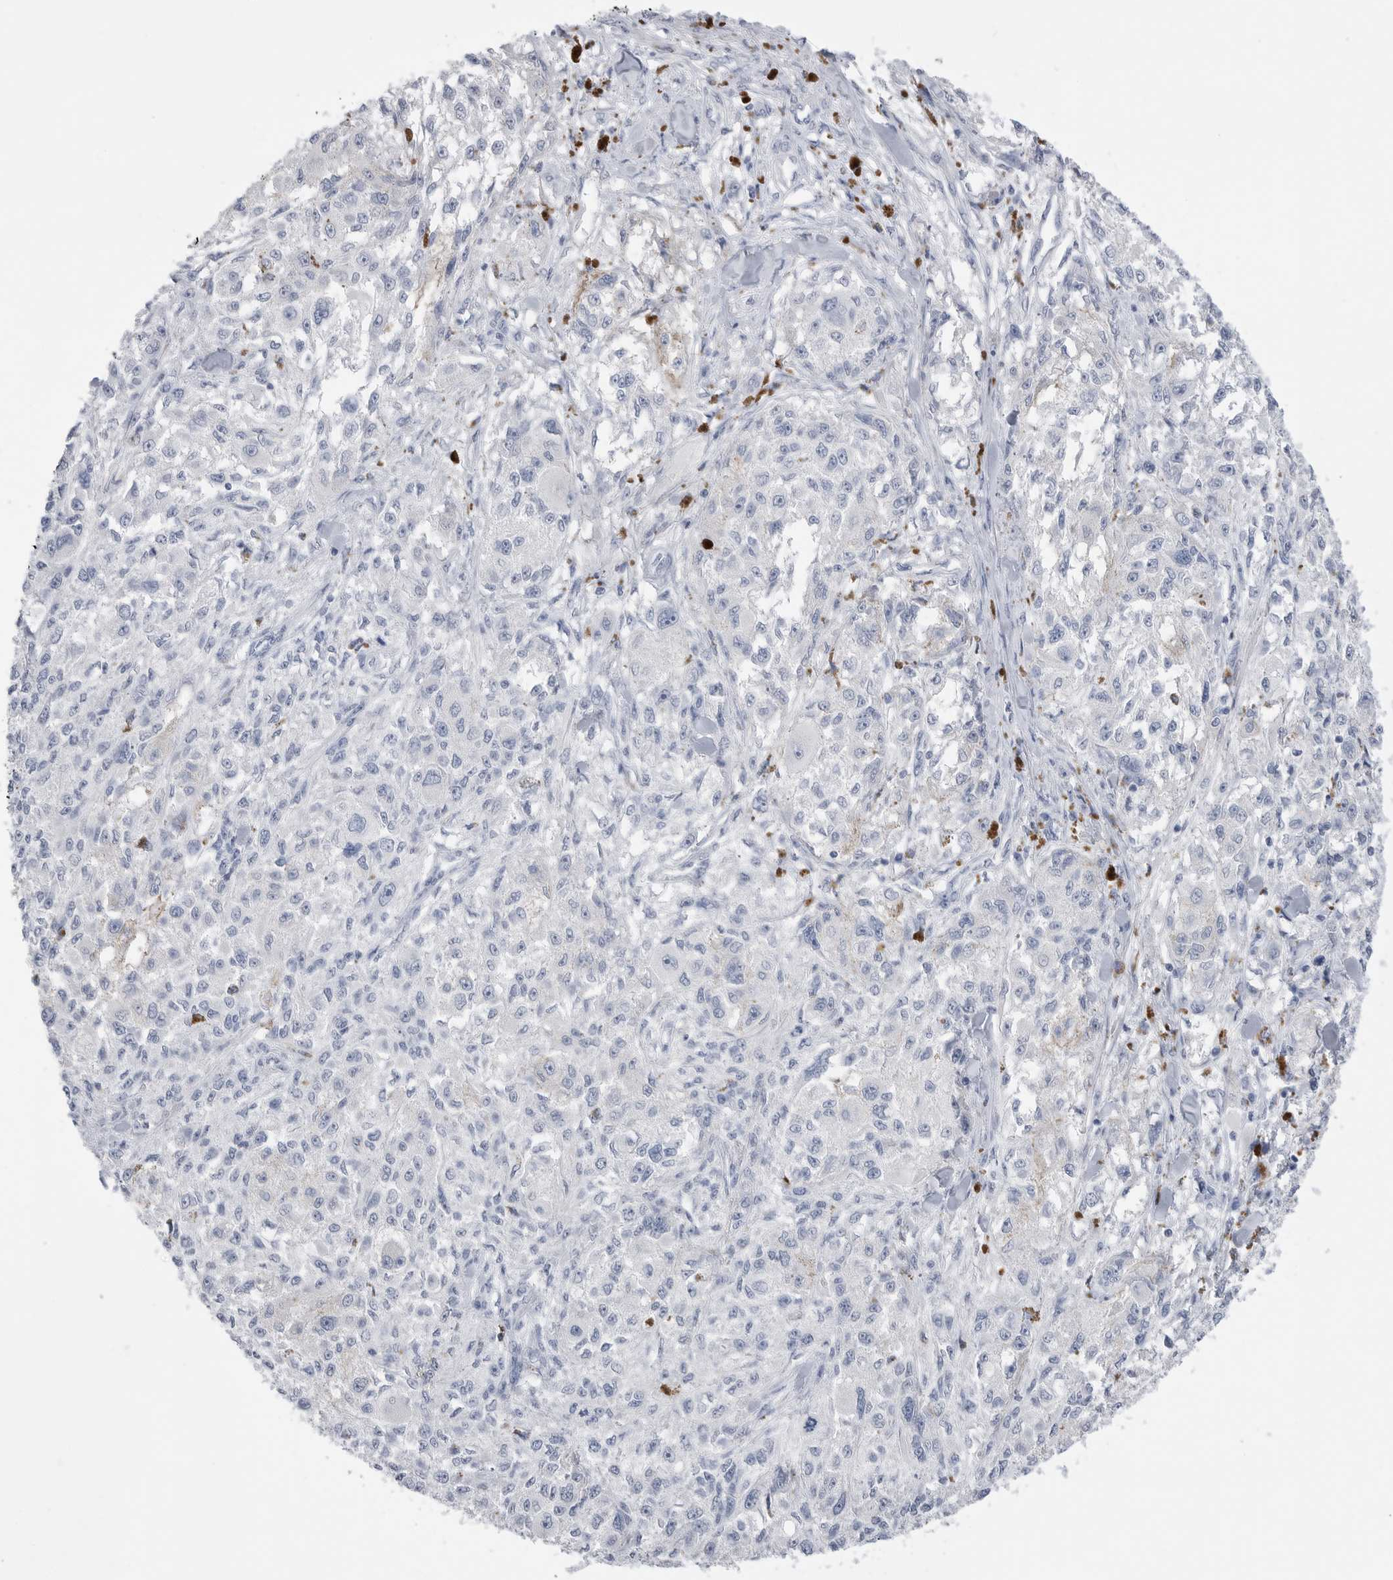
{"staining": {"intensity": "negative", "quantity": "none", "location": "none"}, "tissue": "melanoma", "cell_type": "Tumor cells", "image_type": "cancer", "snomed": [{"axis": "morphology", "description": "Necrosis, NOS"}, {"axis": "morphology", "description": "Malignant melanoma, NOS"}, {"axis": "topography", "description": "Skin"}], "caption": "Melanoma was stained to show a protein in brown. There is no significant staining in tumor cells.", "gene": "ABHD12", "patient": {"sex": "female", "age": 87}}